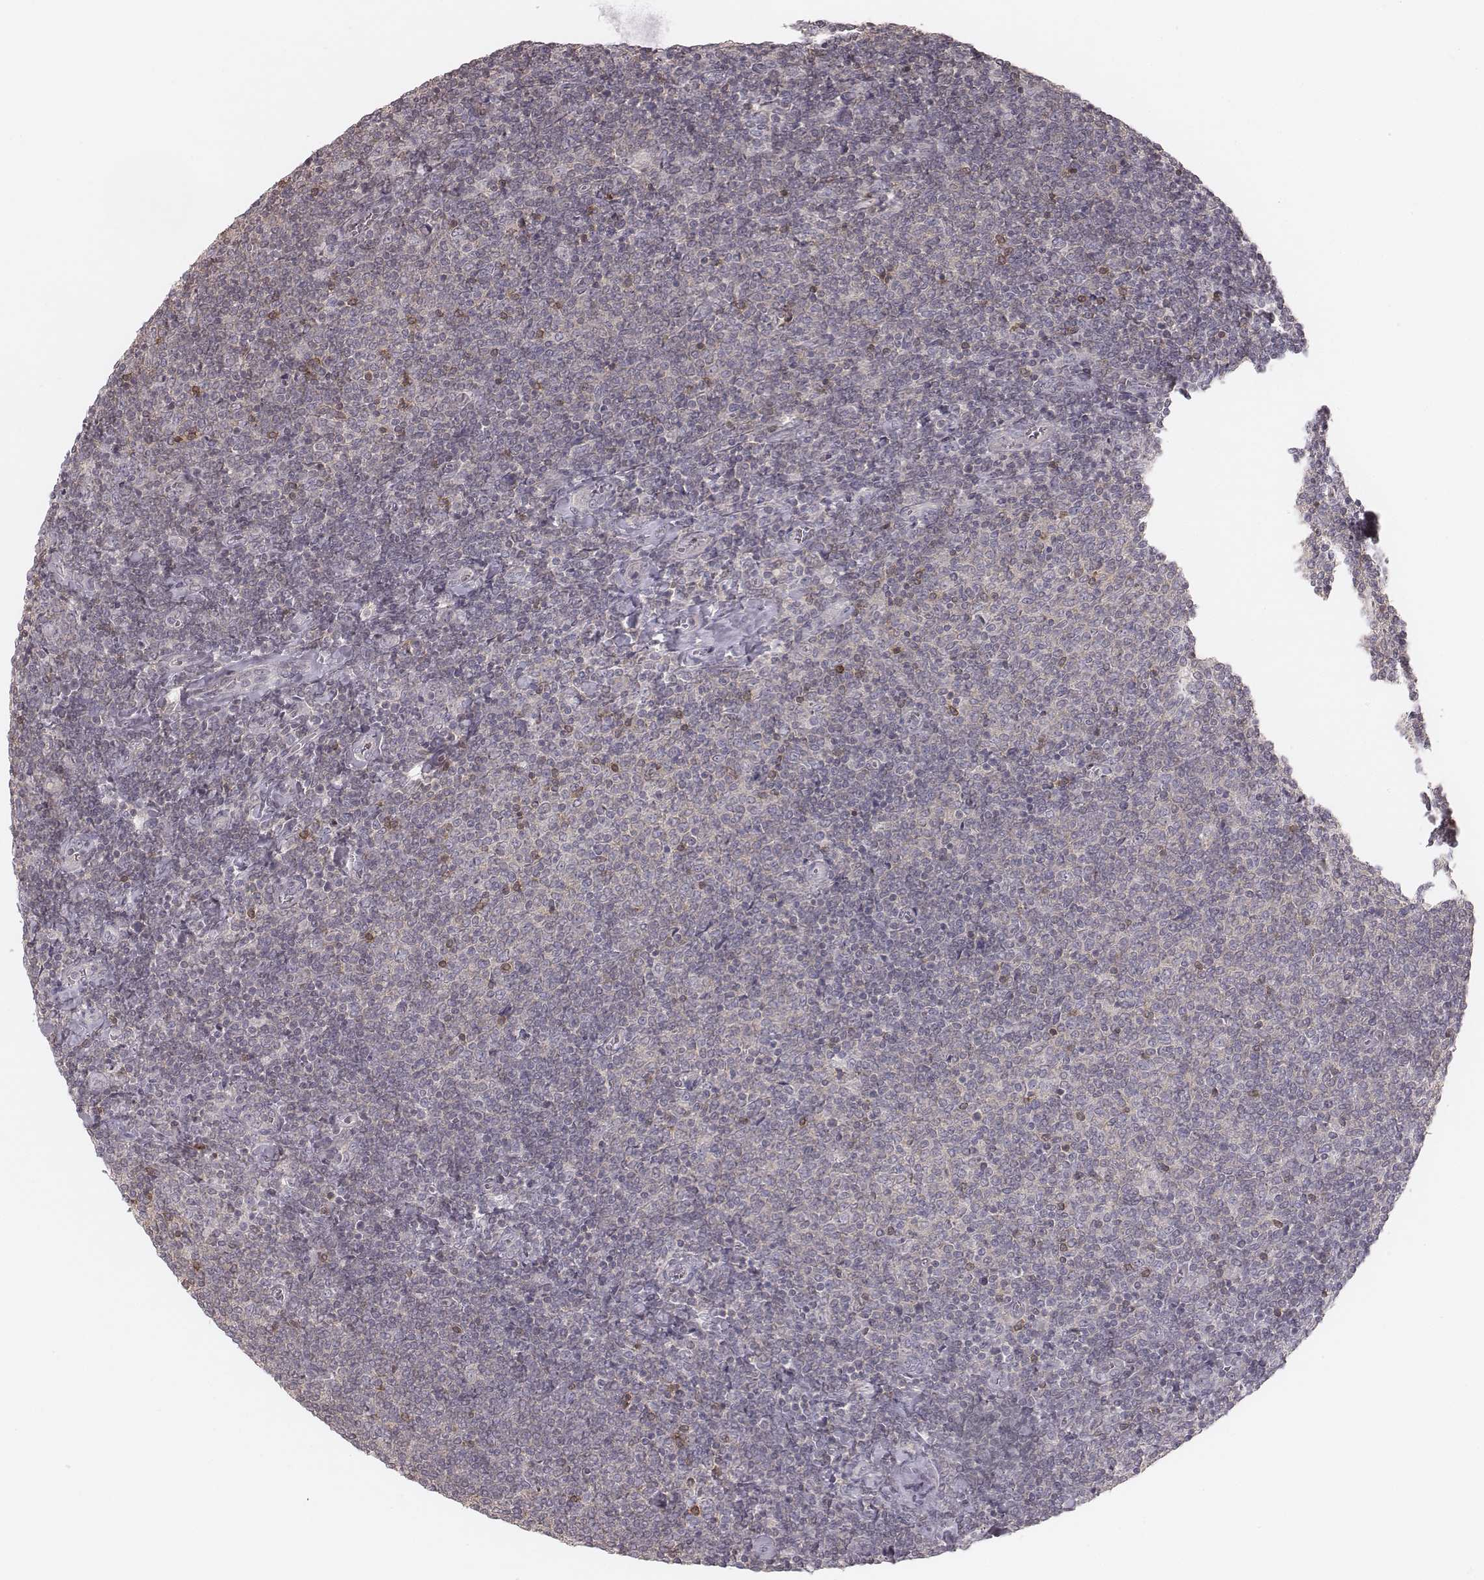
{"staining": {"intensity": "negative", "quantity": "none", "location": "none"}, "tissue": "lymphoma", "cell_type": "Tumor cells", "image_type": "cancer", "snomed": [{"axis": "morphology", "description": "Malignant lymphoma, non-Hodgkin's type, Low grade"}, {"axis": "topography", "description": "Lymph node"}], "caption": "This is an immunohistochemistry histopathology image of human low-grade malignant lymphoma, non-Hodgkin's type. There is no staining in tumor cells.", "gene": "TDRD5", "patient": {"sex": "male", "age": 52}}